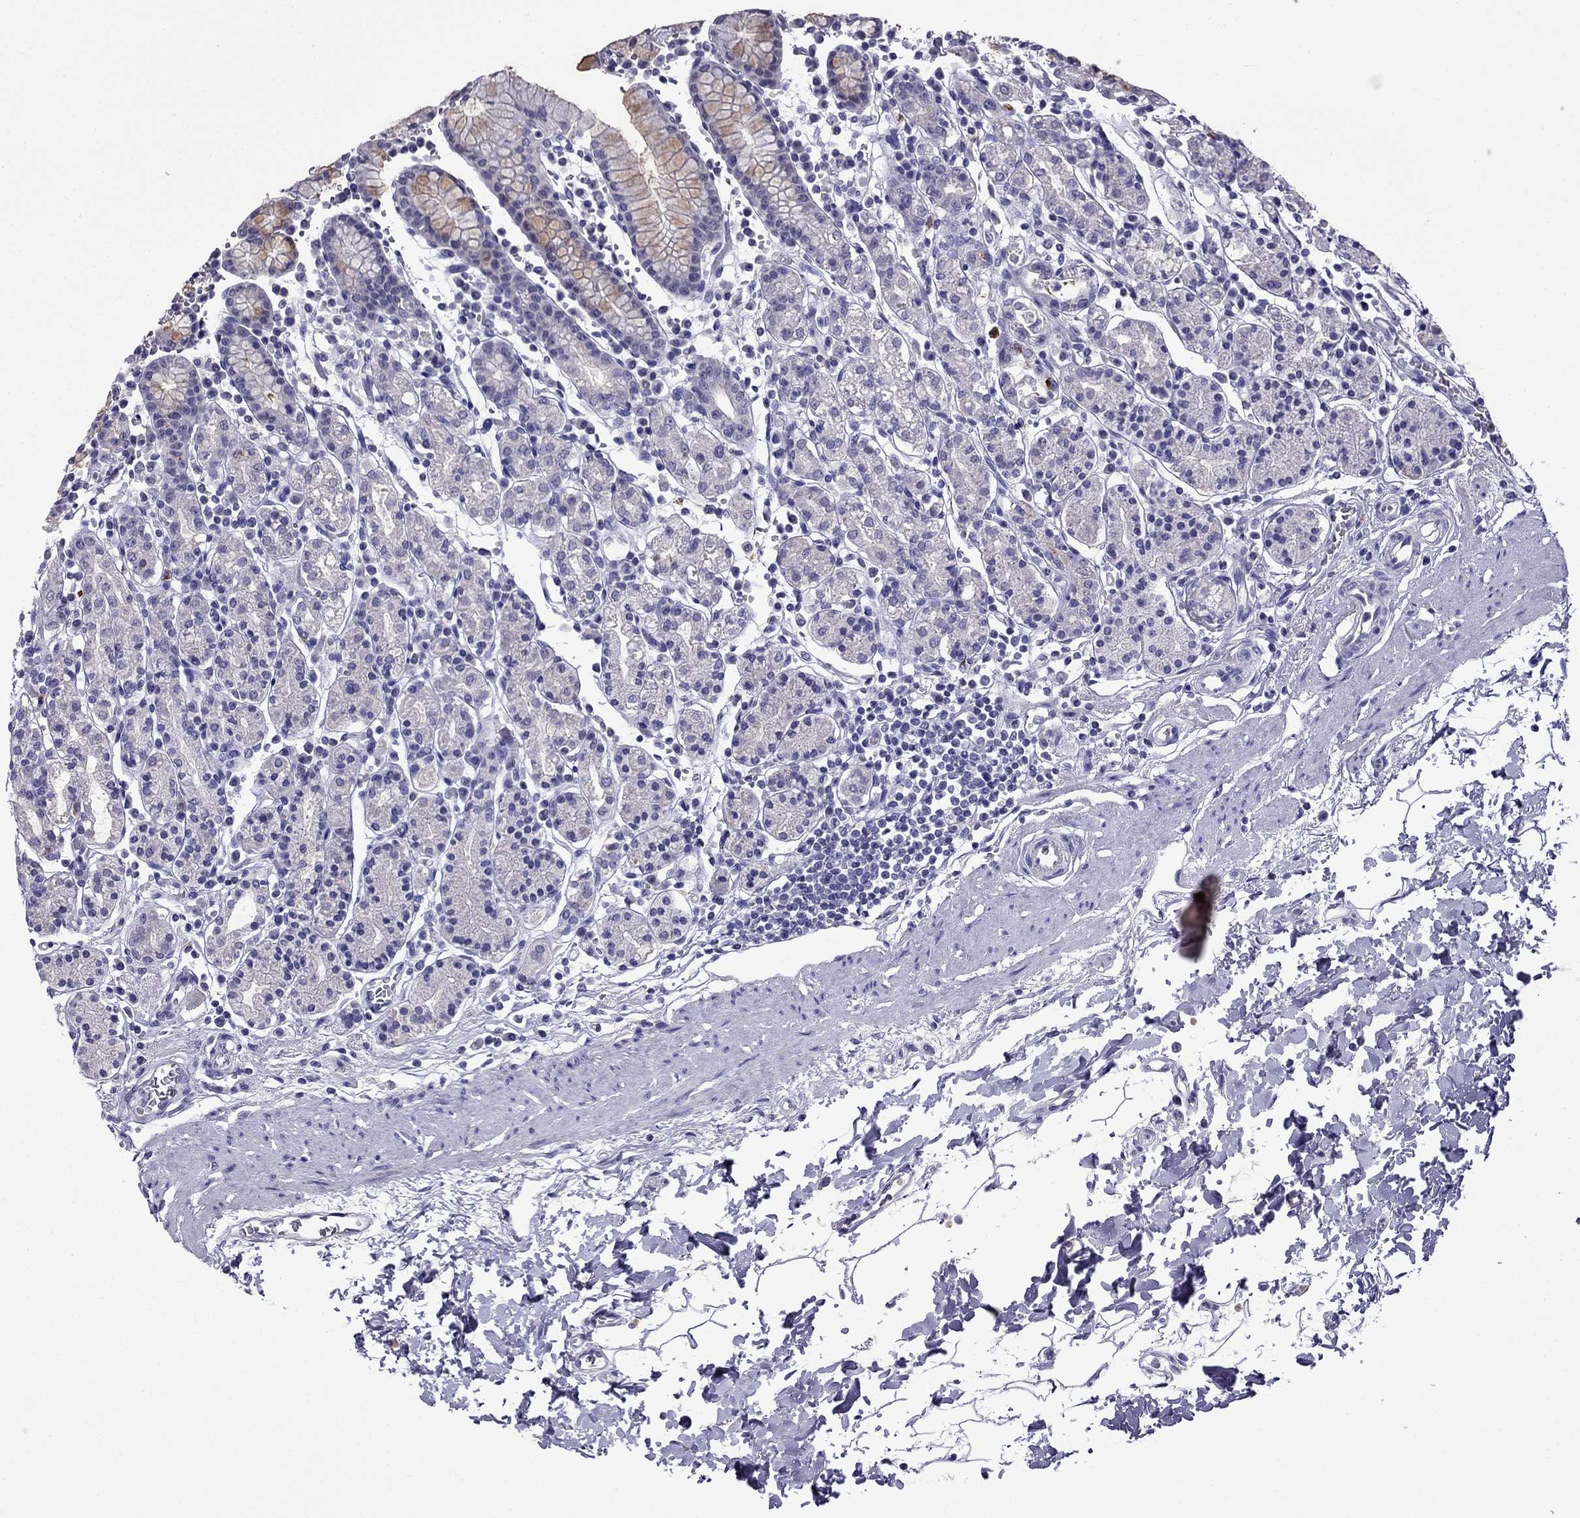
{"staining": {"intensity": "negative", "quantity": "none", "location": "none"}, "tissue": "stomach", "cell_type": "Glandular cells", "image_type": "normal", "snomed": [{"axis": "morphology", "description": "Normal tissue, NOS"}, {"axis": "topography", "description": "Stomach, upper"}, {"axis": "topography", "description": "Stomach"}], "caption": "DAB immunohistochemical staining of benign human stomach shows no significant expression in glandular cells. (Immunohistochemistry, brightfield microscopy, high magnification).", "gene": "OLFM4", "patient": {"sex": "male", "age": 62}}